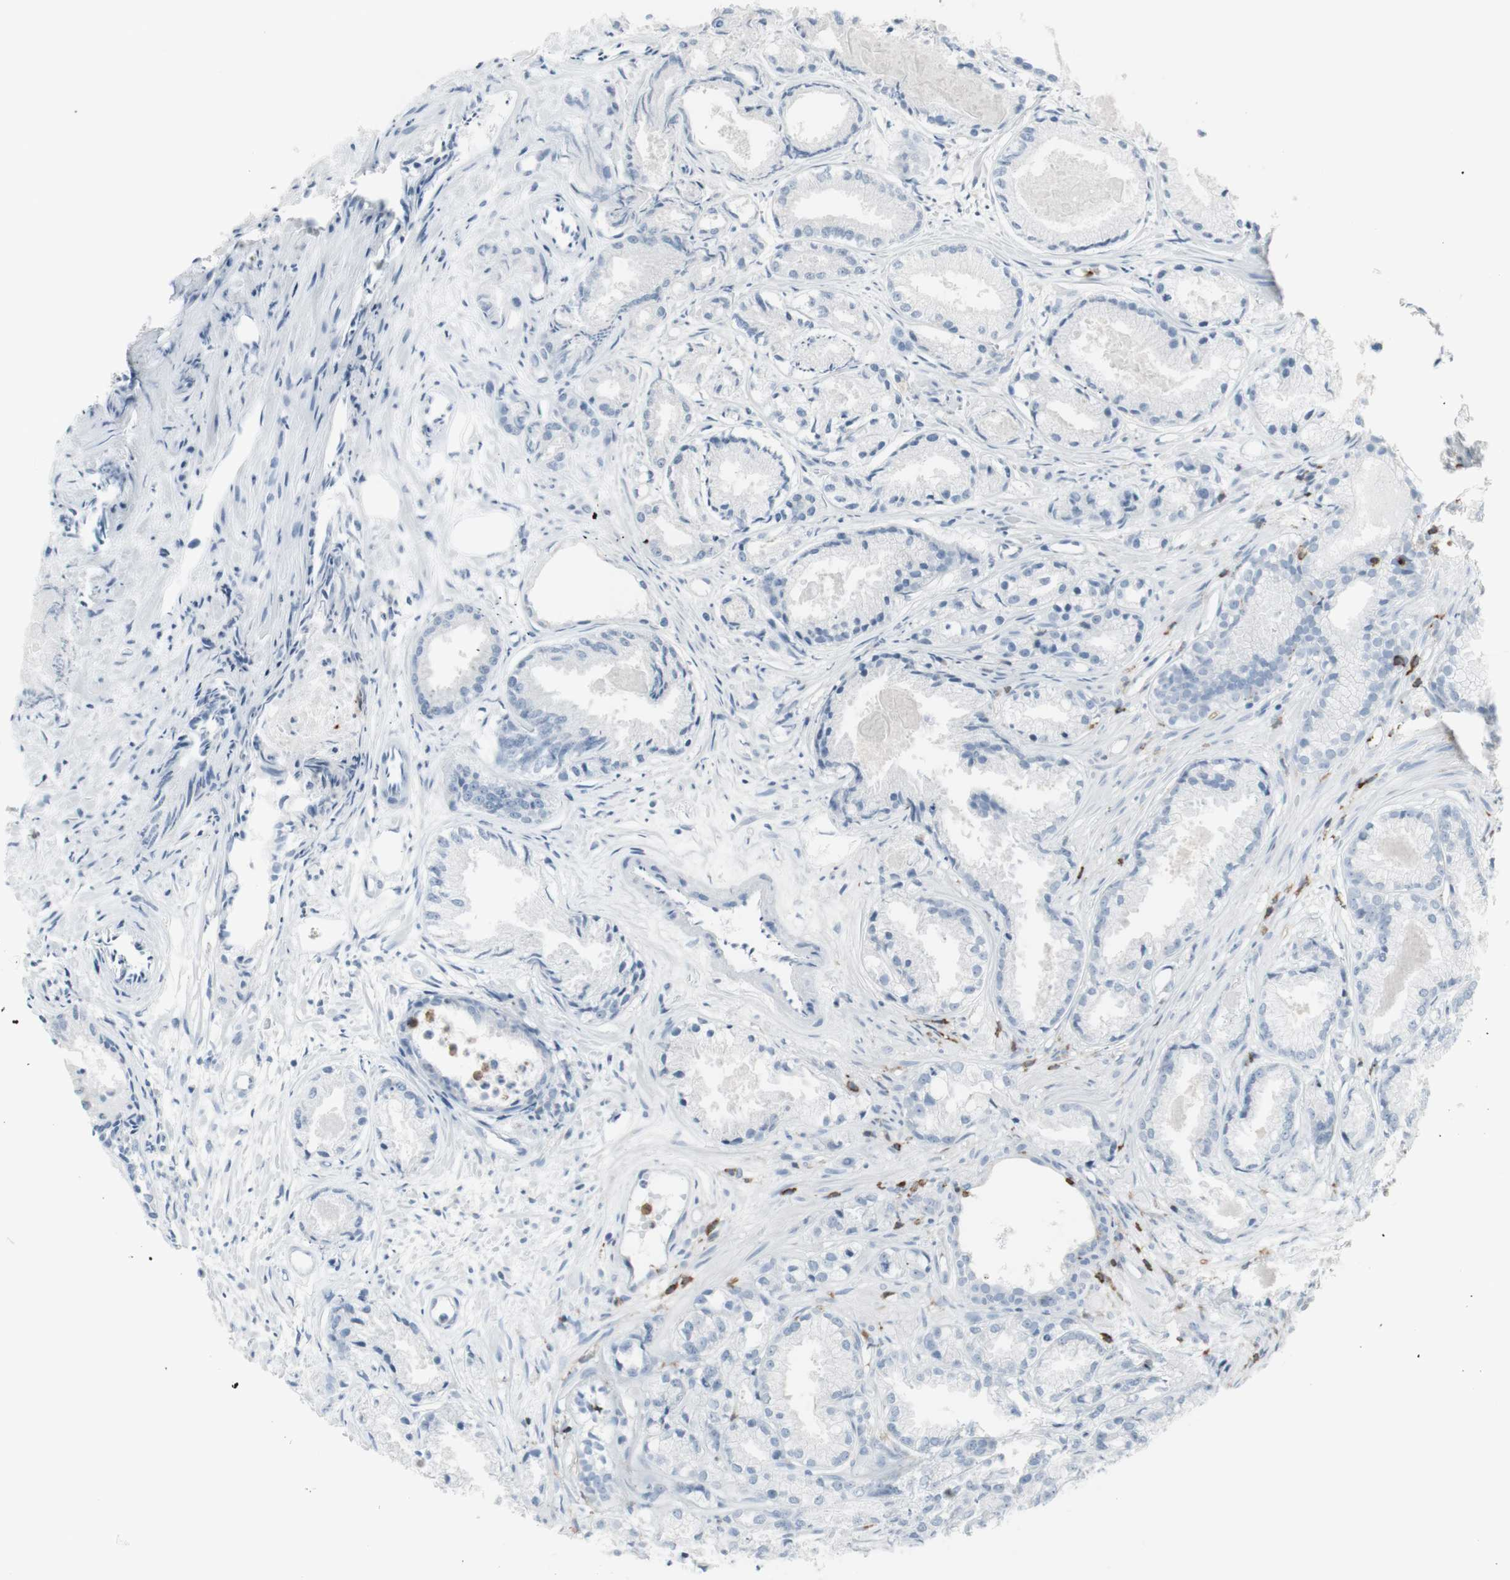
{"staining": {"intensity": "negative", "quantity": "none", "location": "none"}, "tissue": "prostate cancer", "cell_type": "Tumor cells", "image_type": "cancer", "snomed": [{"axis": "morphology", "description": "Adenocarcinoma, Low grade"}, {"axis": "topography", "description": "Prostate"}], "caption": "Low-grade adenocarcinoma (prostate) was stained to show a protein in brown. There is no significant positivity in tumor cells. (Stains: DAB (3,3'-diaminobenzidine) immunohistochemistry with hematoxylin counter stain, Microscopy: brightfield microscopy at high magnification).", "gene": "NRG1", "patient": {"sex": "male", "age": 72}}